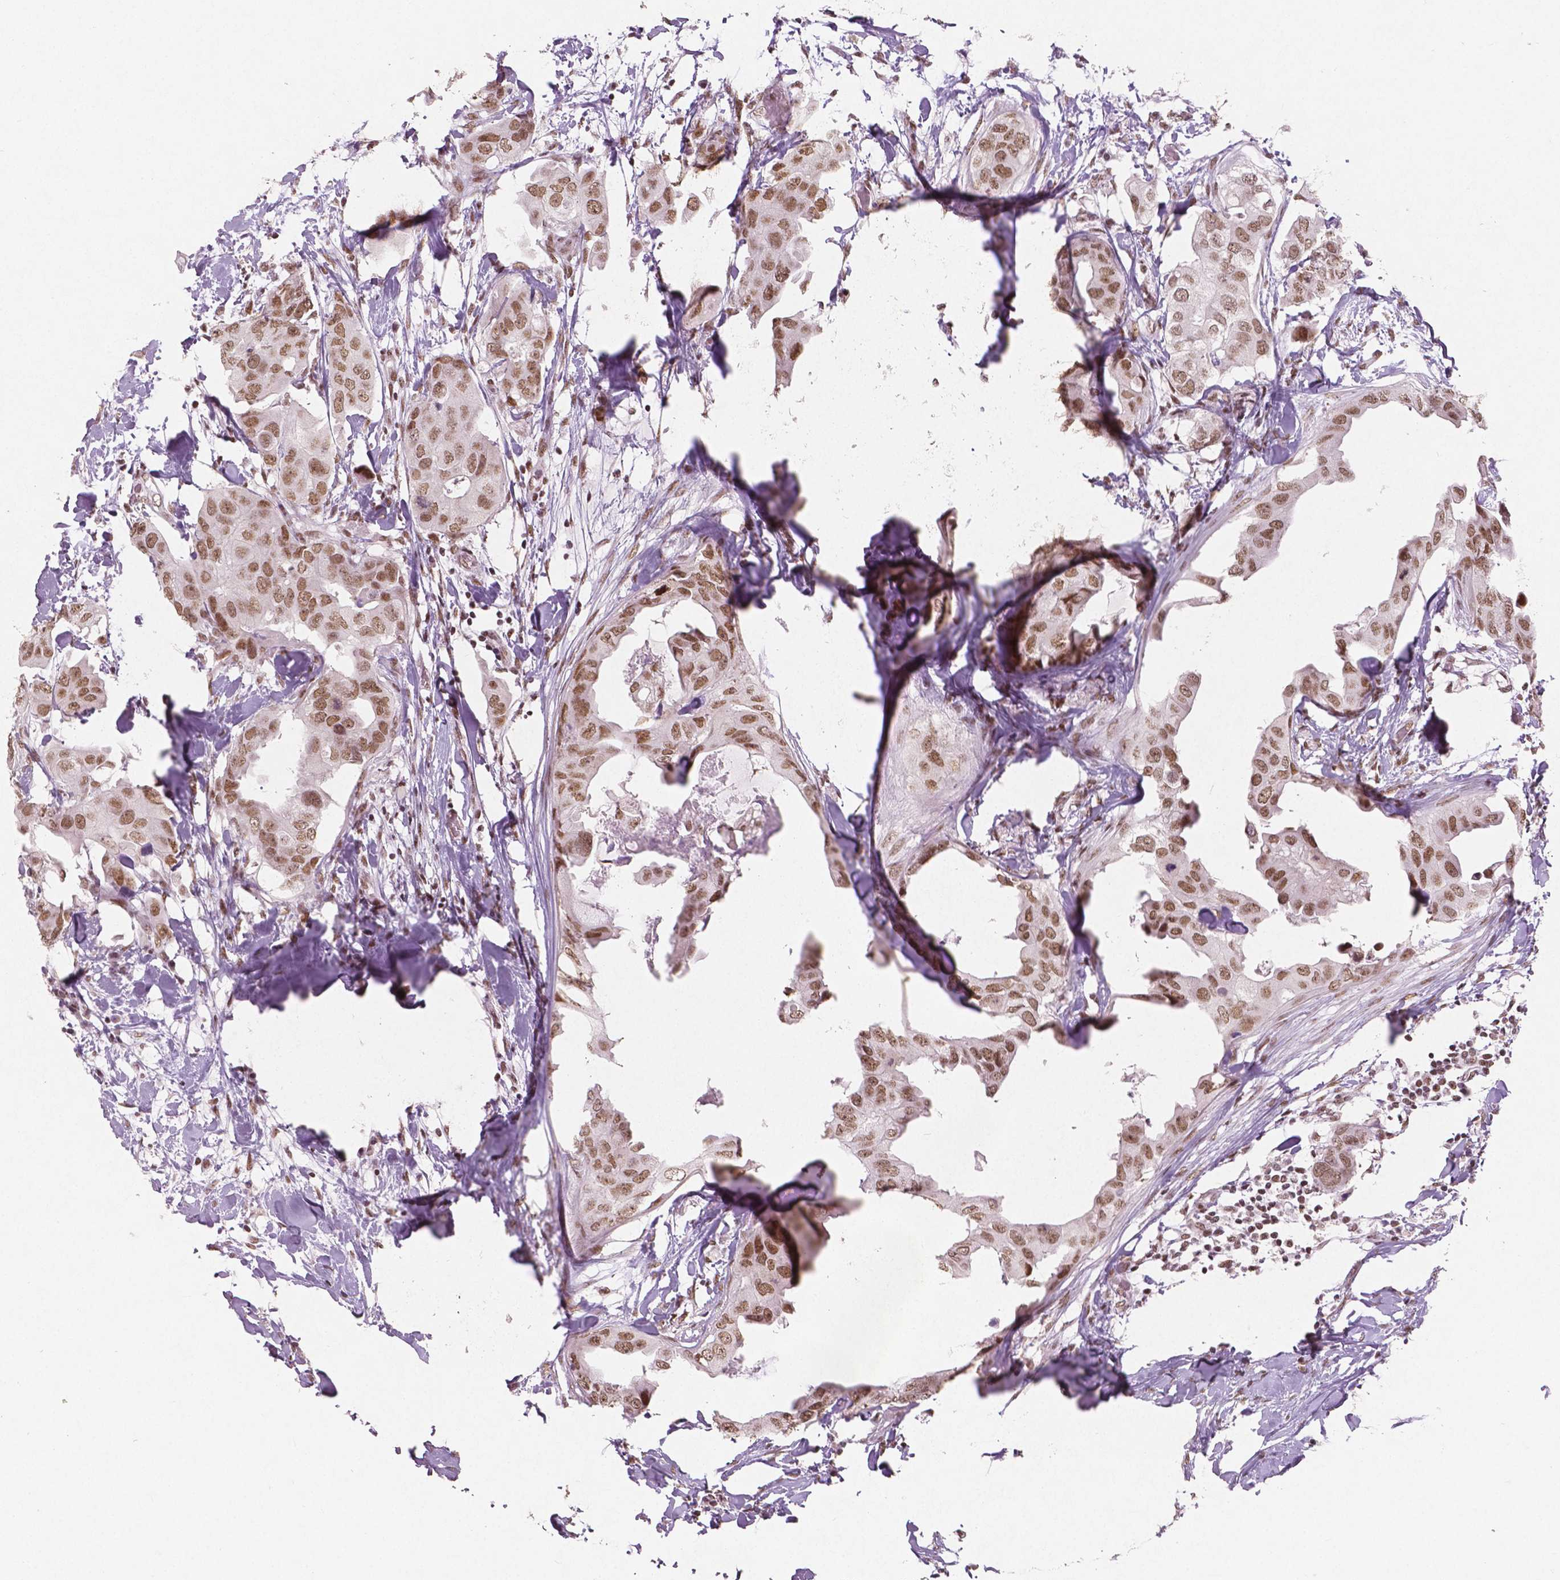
{"staining": {"intensity": "moderate", "quantity": ">75%", "location": "nuclear"}, "tissue": "breast cancer", "cell_type": "Tumor cells", "image_type": "cancer", "snomed": [{"axis": "morphology", "description": "Normal tissue, NOS"}, {"axis": "morphology", "description": "Duct carcinoma"}, {"axis": "topography", "description": "Breast"}], "caption": "This micrograph demonstrates immunohistochemistry staining of human breast cancer, with medium moderate nuclear positivity in approximately >75% of tumor cells.", "gene": "BRD4", "patient": {"sex": "female", "age": 40}}